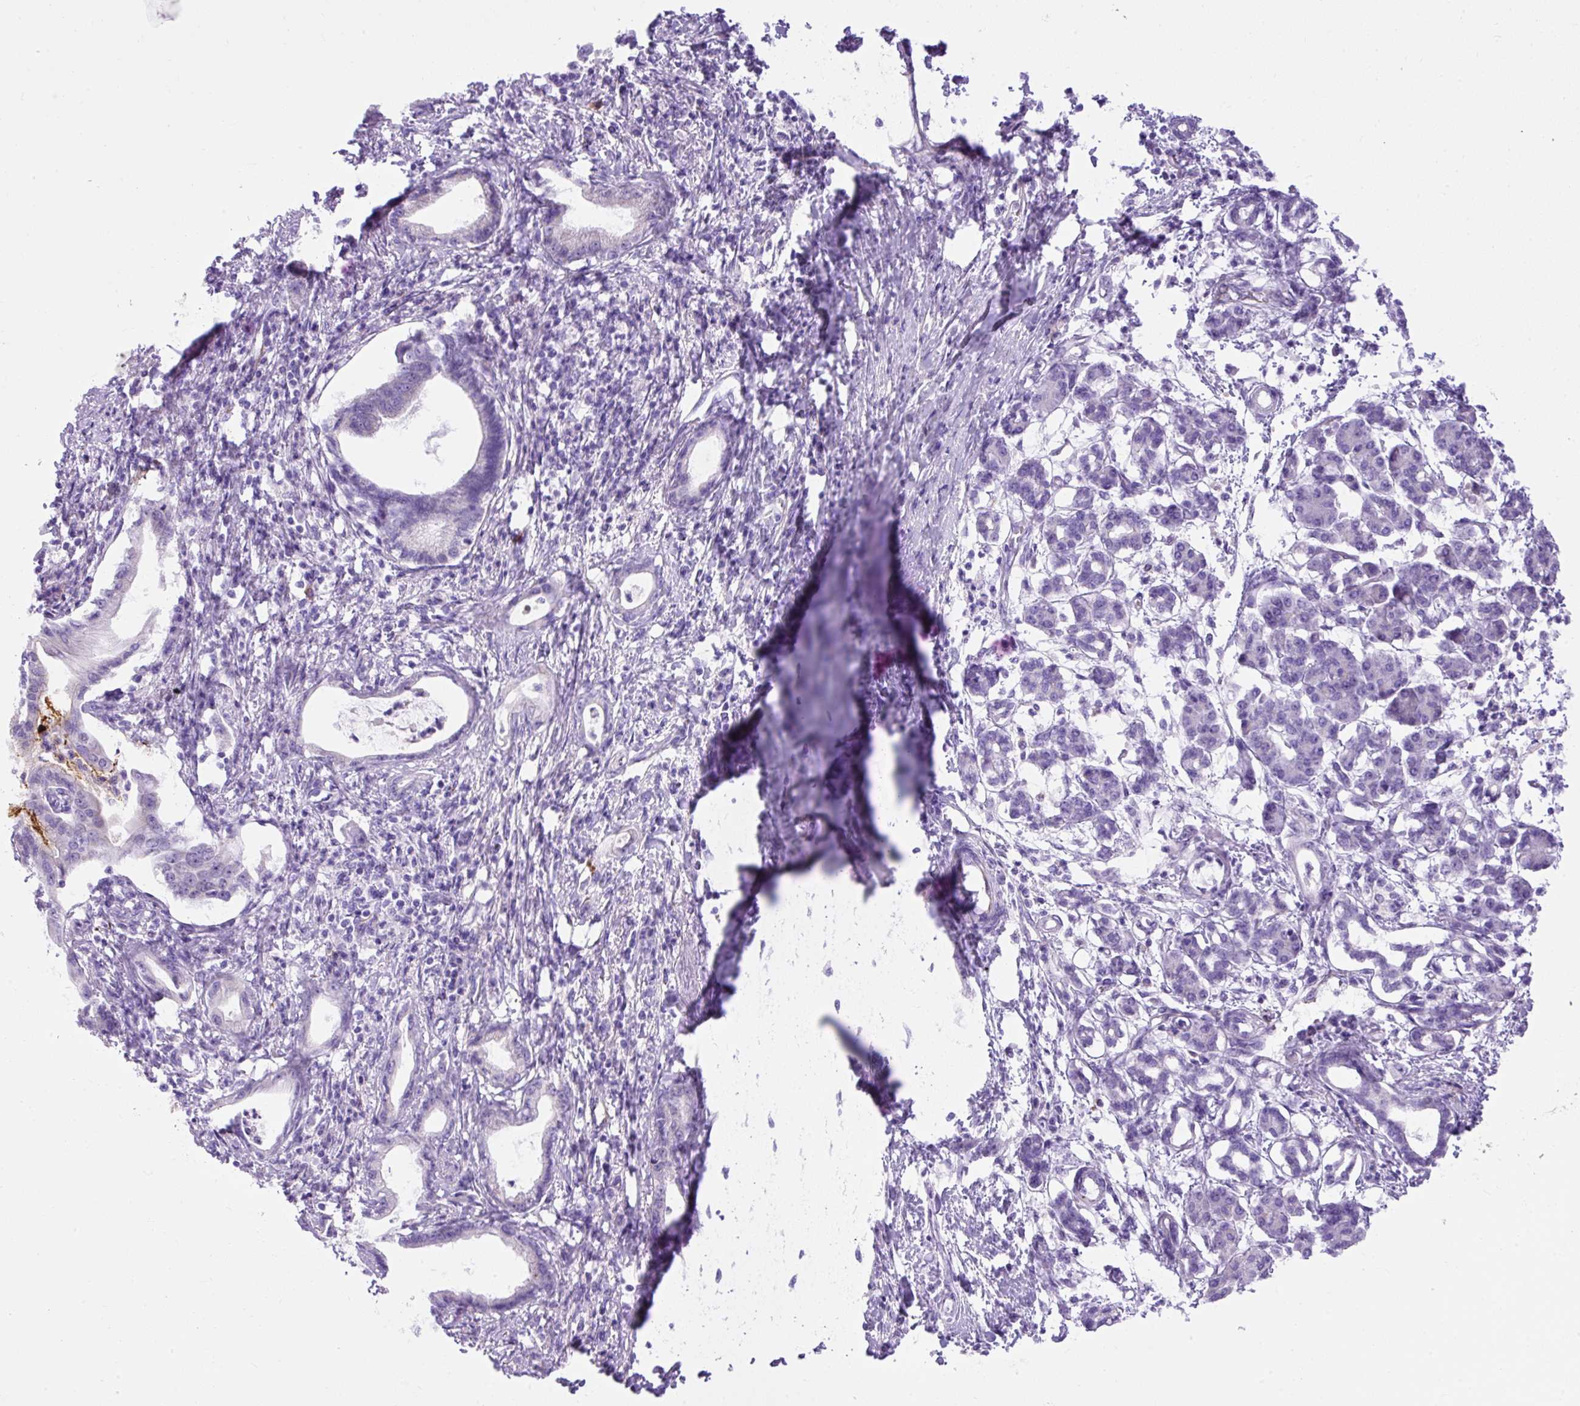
{"staining": {"intensity": "negative", "quantity": "none", "location": "none"}, "tissue": "pancreatic cancer", "cell_type": "Tumor cells", "image_type": "cancer", "snomed": [{"axis": "morphology", "description": "Adenocarcinoma, NOS"}, {"axis": "topography", "description": "Pancreas"}], "caption": "Protein analysis of pancreatic adenocarcinoma exhibits no significant staining in tumor cells. The staining was performed using DAB (3,3'-diaminobenzidine) to visualize the protein expression in brown, while the nuclei were stained in blue with hematoxylin (Magnification: 20x).", "gene": "SPTBN5", "patient": {"sex": "female", "age": 55}}